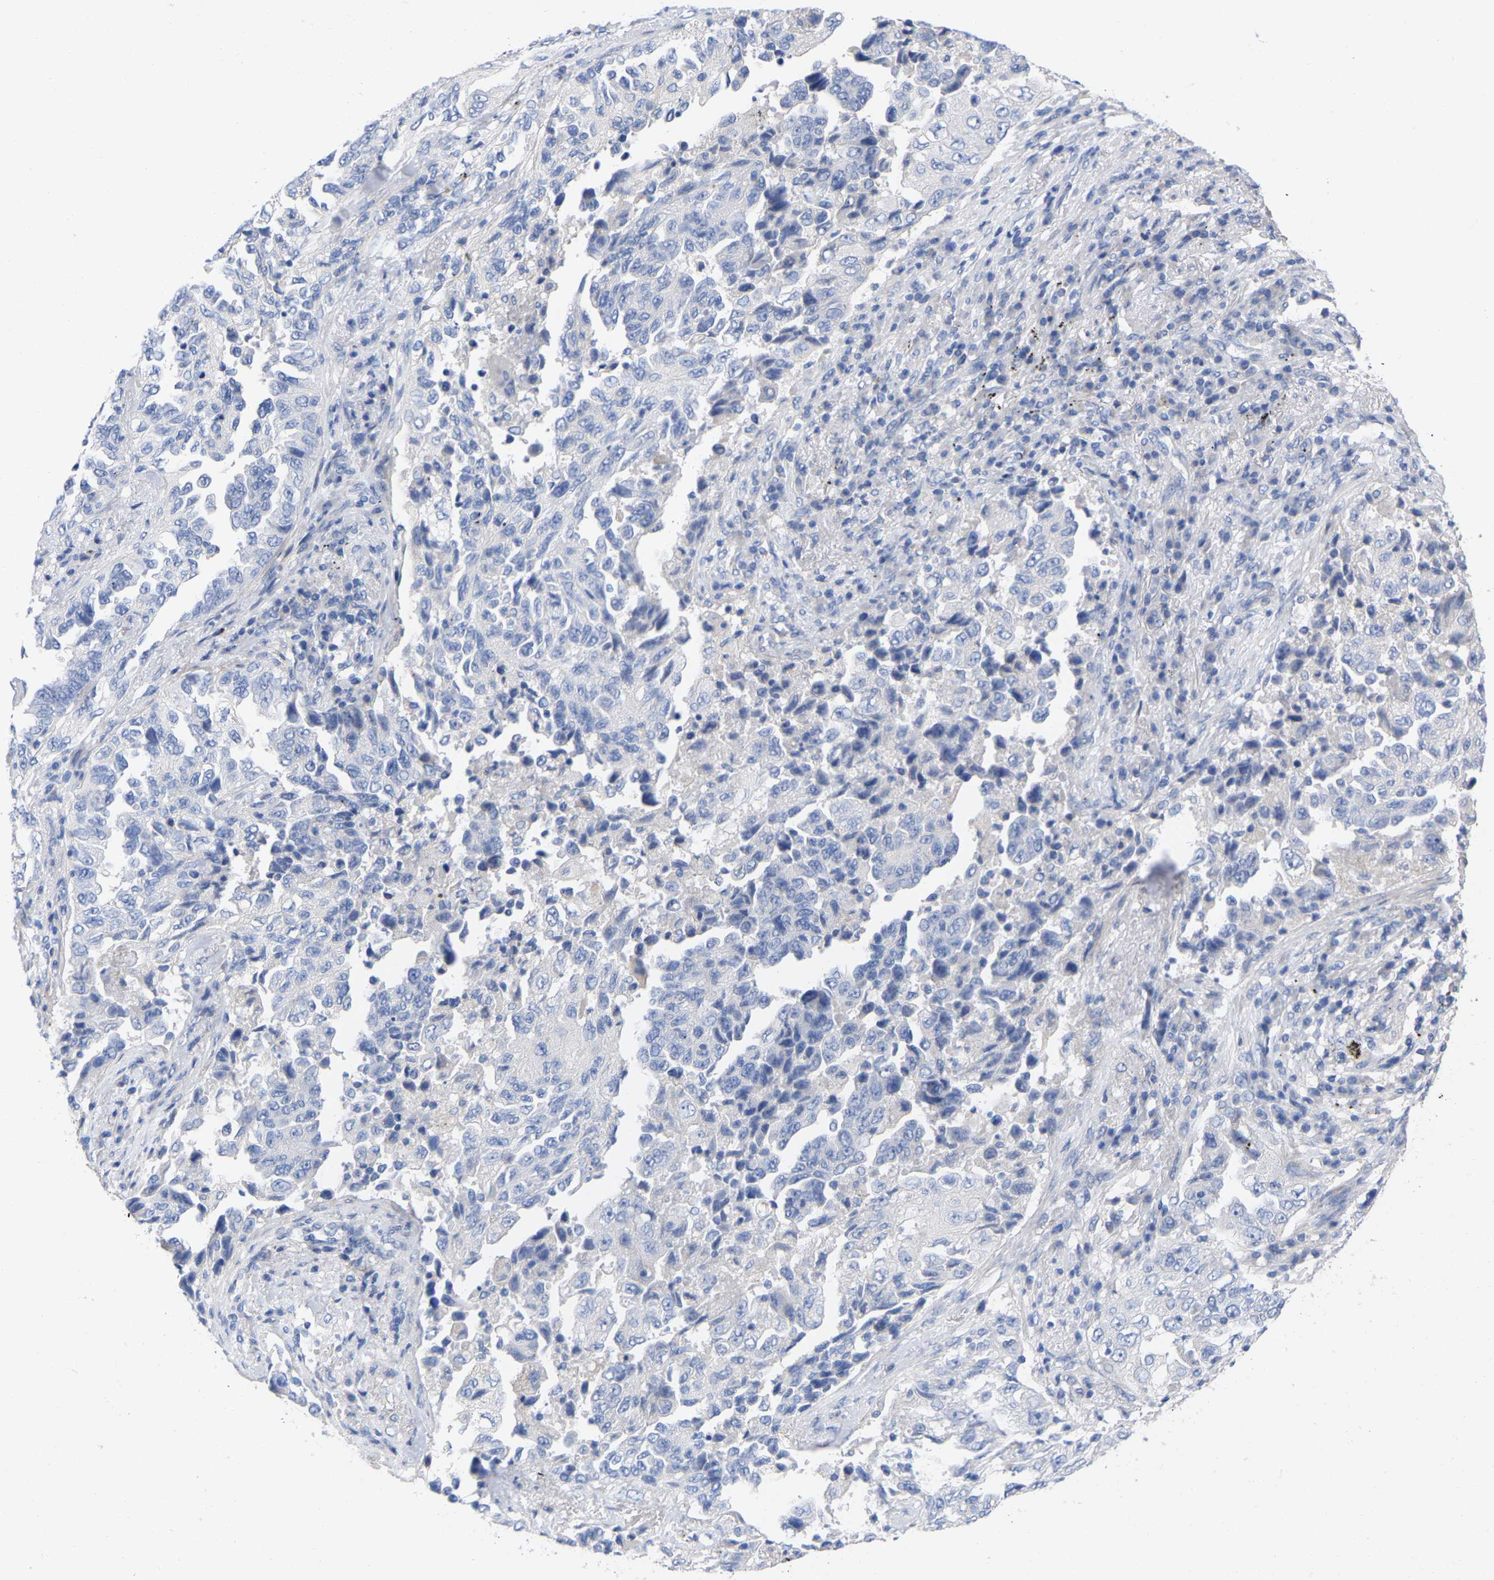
{"staining": {"intensity": "negative", "quantity": "none", "location": "none"}, "tissue": "lung cancer", "cell_type": "Tumor cells", "image_type": "cancer", "snomed": [{"axis": "morphology", "description": "Adenocarcinoma, NOS"}, {"axis": "topography", "description": "Lung"}], "caption": "This histopathology image is of lung adenocarcinoma stained with immunohistochemistry to label a protein in brown with the nuclei are counter-stained blue. There is no staining in tumor cells.", "gene": "HAPLN1", "patient": {"sex": "female", "age": 51}}